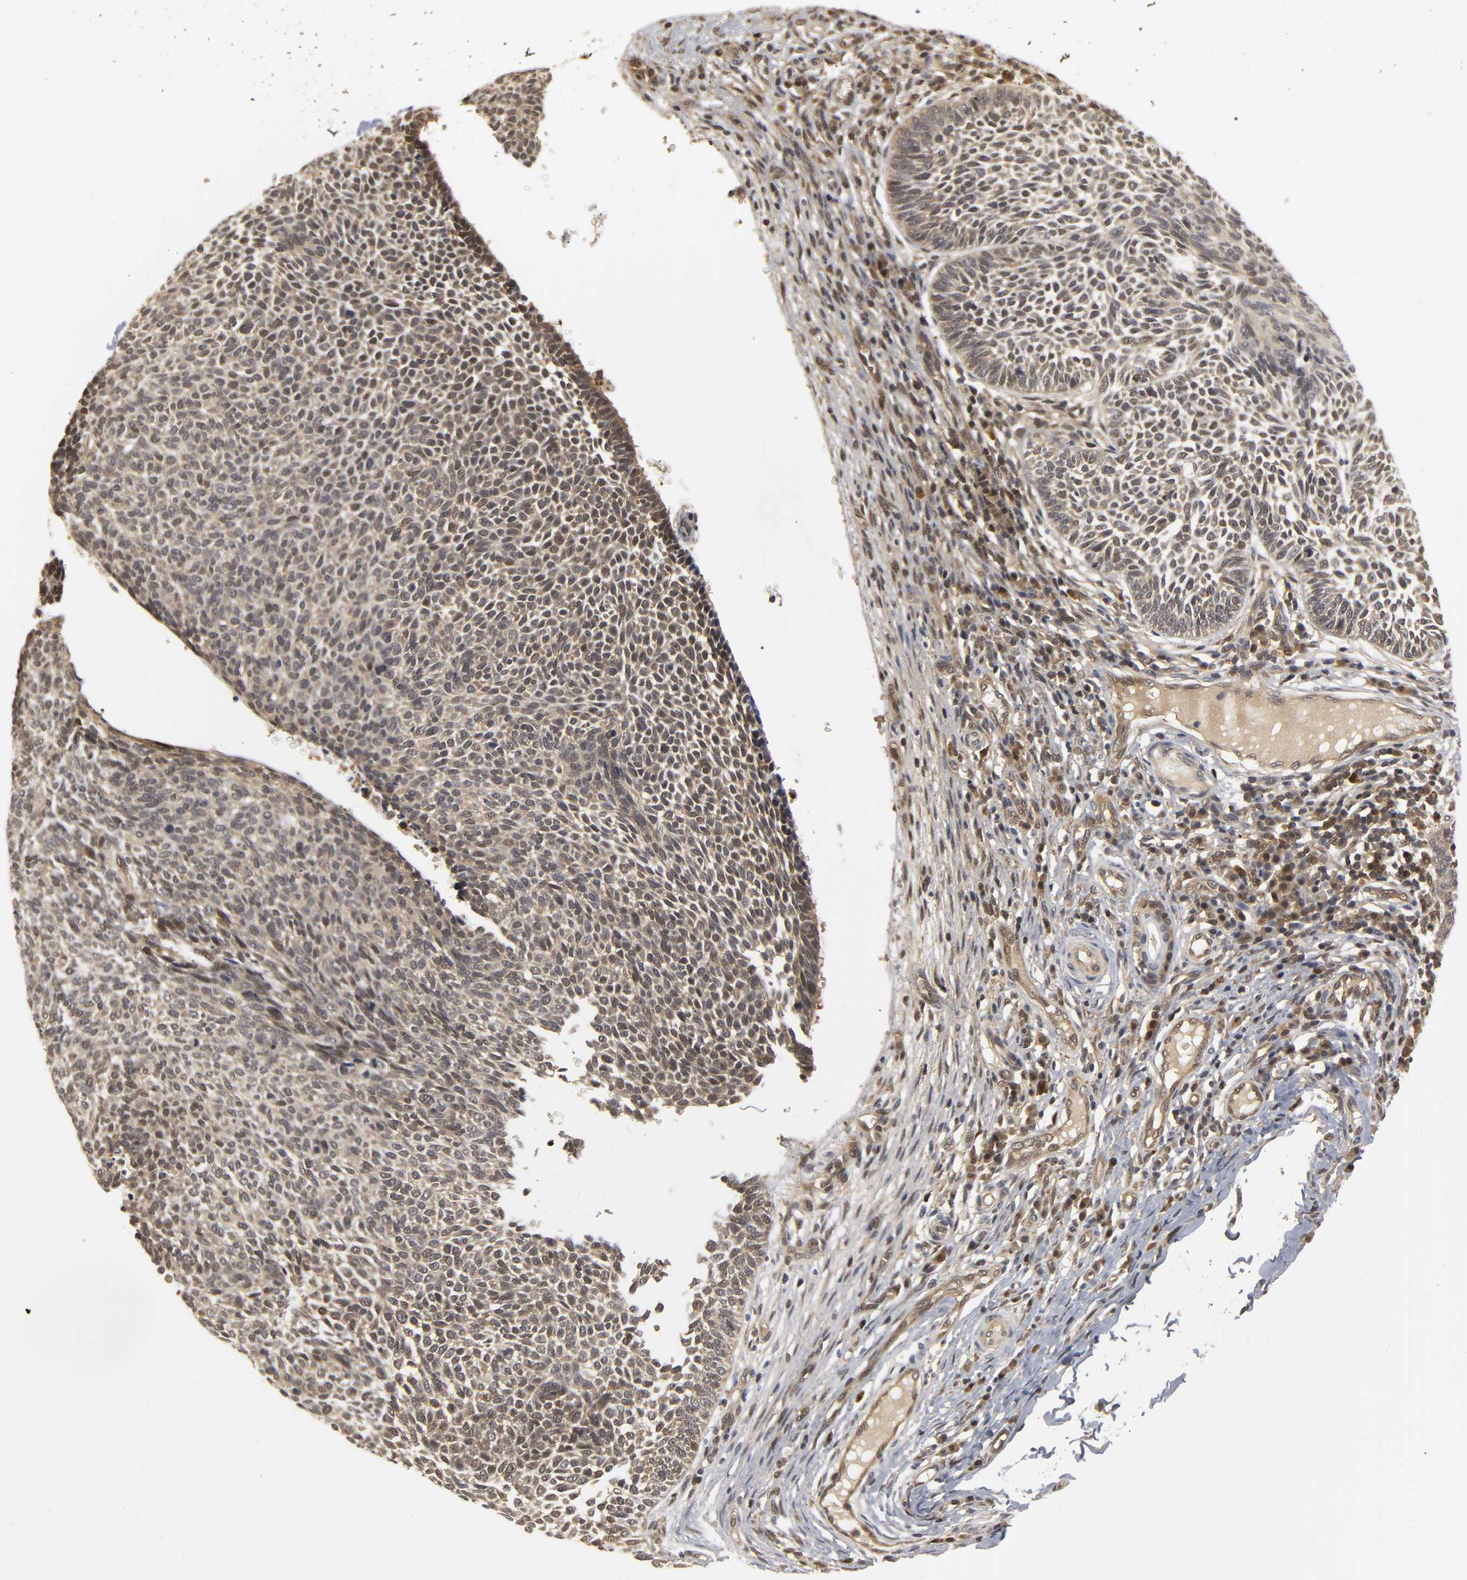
{"staining": {"intensity": "moderate", "quantity": ">75%", "location": "cytoplasmic/membranous,nuclear"}, "tissue": "skin cancer", "cell_type": "Tumor cells", "image_type": "cancer", "snomed": [{"axis": "morphology", "description": "Normal tissue, NOS"}, {"axis": "morphology", "description": "Basal cell carcinoma"}, {"axis": "topography", "description": "Skin"}], "caption": "Skin basal cell carcinoma stained with immunohistochemistry (IHC) demonstrates moderate cytoplasmic/membranous and nuclear expression in approximately >75% of tumor cells.", "gene": "PARK7", "patient": {"sex": "male", "age": 87}}